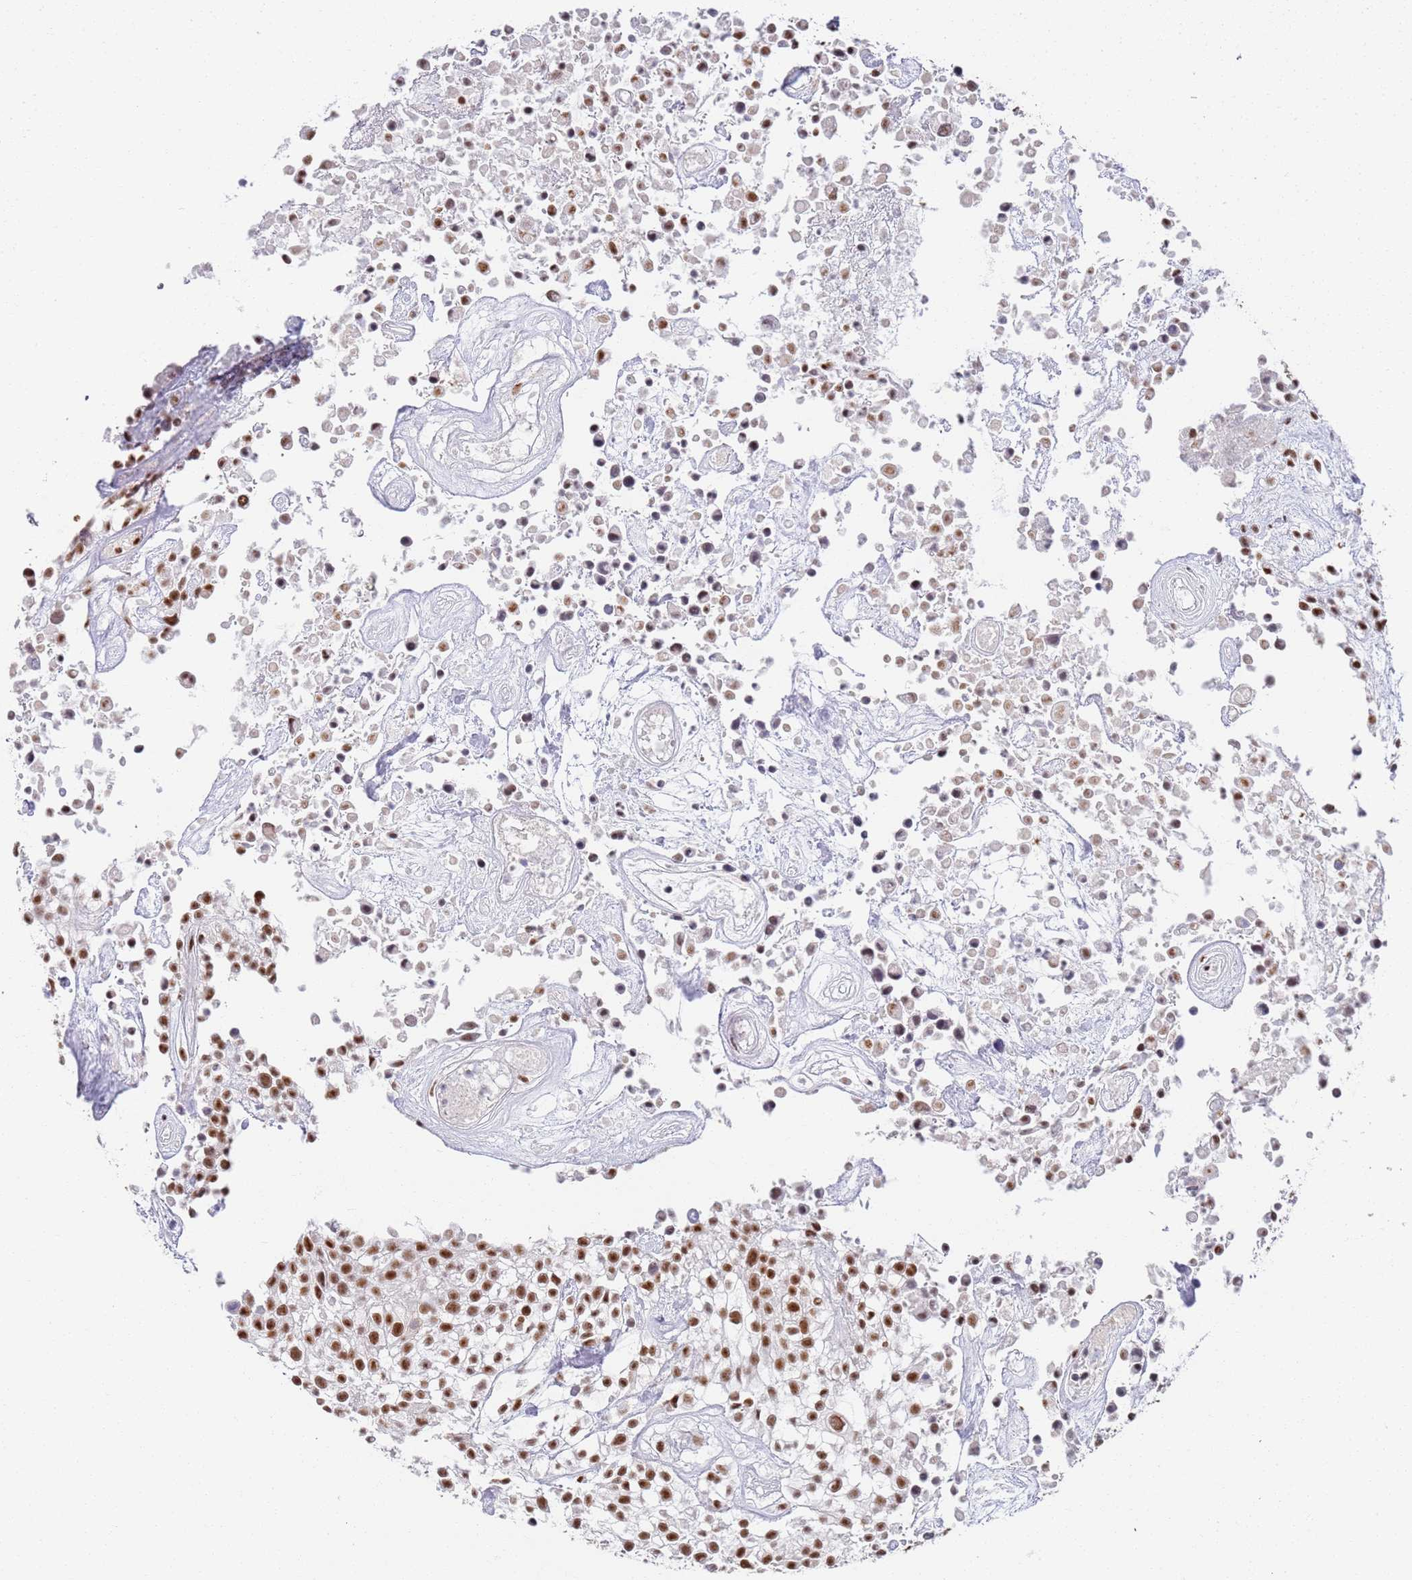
{"staining": {"intensity": "moderate", "quantity": ">75%", "location": "nuclear"}, "tissue": "urothelial cancer", "cell_type": "Tumor cells", "image_type": "cancer", "snomed": [{"axis": "morphology", "description": "Urothelial carcinoma, High grade"}, {"axis": "topography", "description": "Urinary bladder"}], "caption": "Urothelial cancer stained for a protein (brown) exhibits moderate nuclear positive positivity in approximately >75% of tumor cells.", "gene": "AKAP8L", "patient": {"sex": "male", "age": 56}}